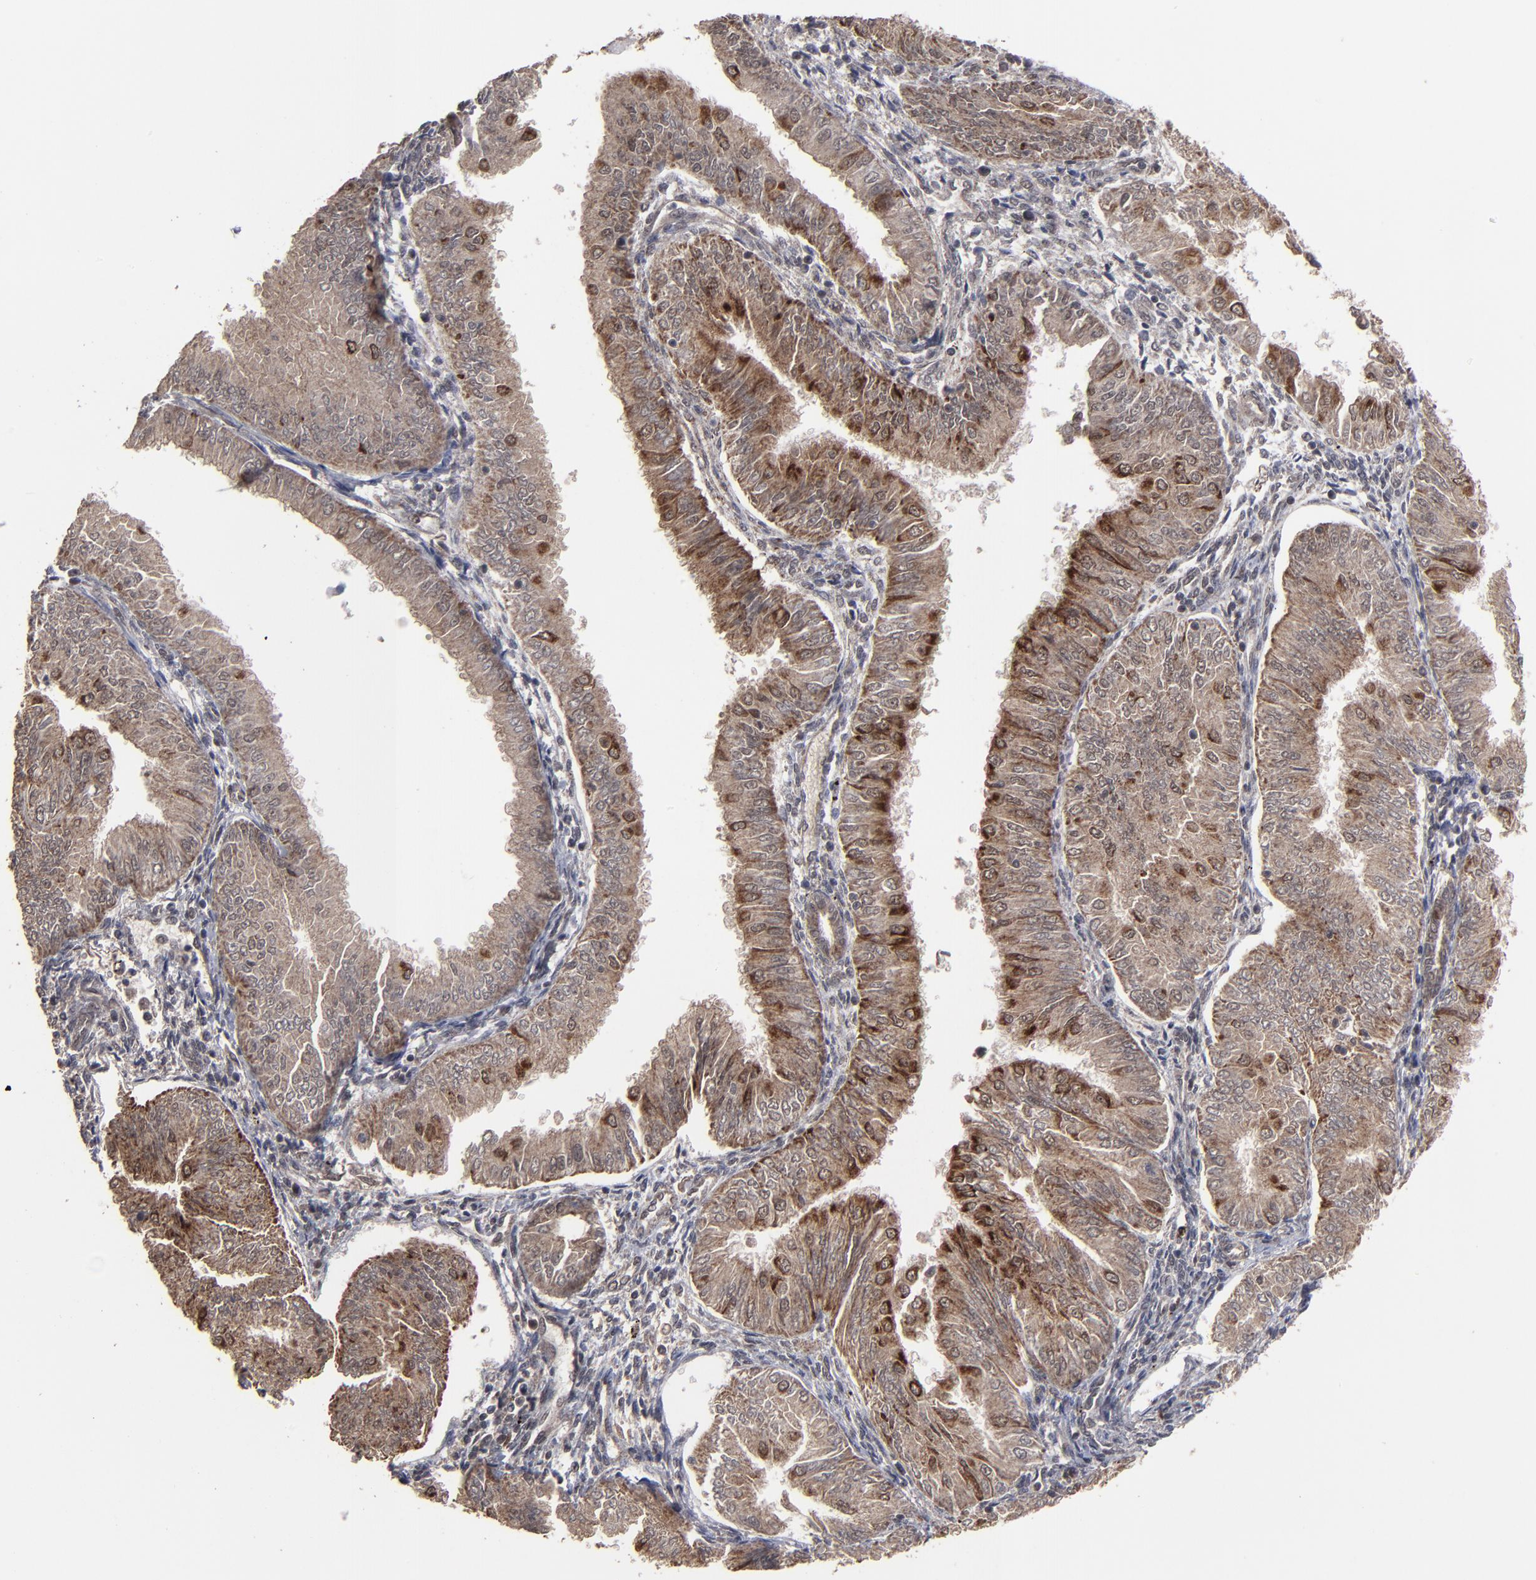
{"staining": {"intensity": "moderate", "quantity": ">75%", "location": "cytoplasmic/membranous"}, "tissue": "endometrial cancer", "cell_type": "Tumor cells", "image_type": "cancer", "snomed": [{"axis": "morphology", "description": "Adenocarcinoma, NOS"}, {"axis": "topography", "description": "Endometrium"}], "caption": "A brown stain highlights moderate cytoplasmic/membranous positivity of a protein in endometrial adenocarcinoma tumor cells. (DAB = brown stain, brightfield microscopy at high magnification).", "gene": "BNIP3", "patient": {"sex": "female", "age": 53}}